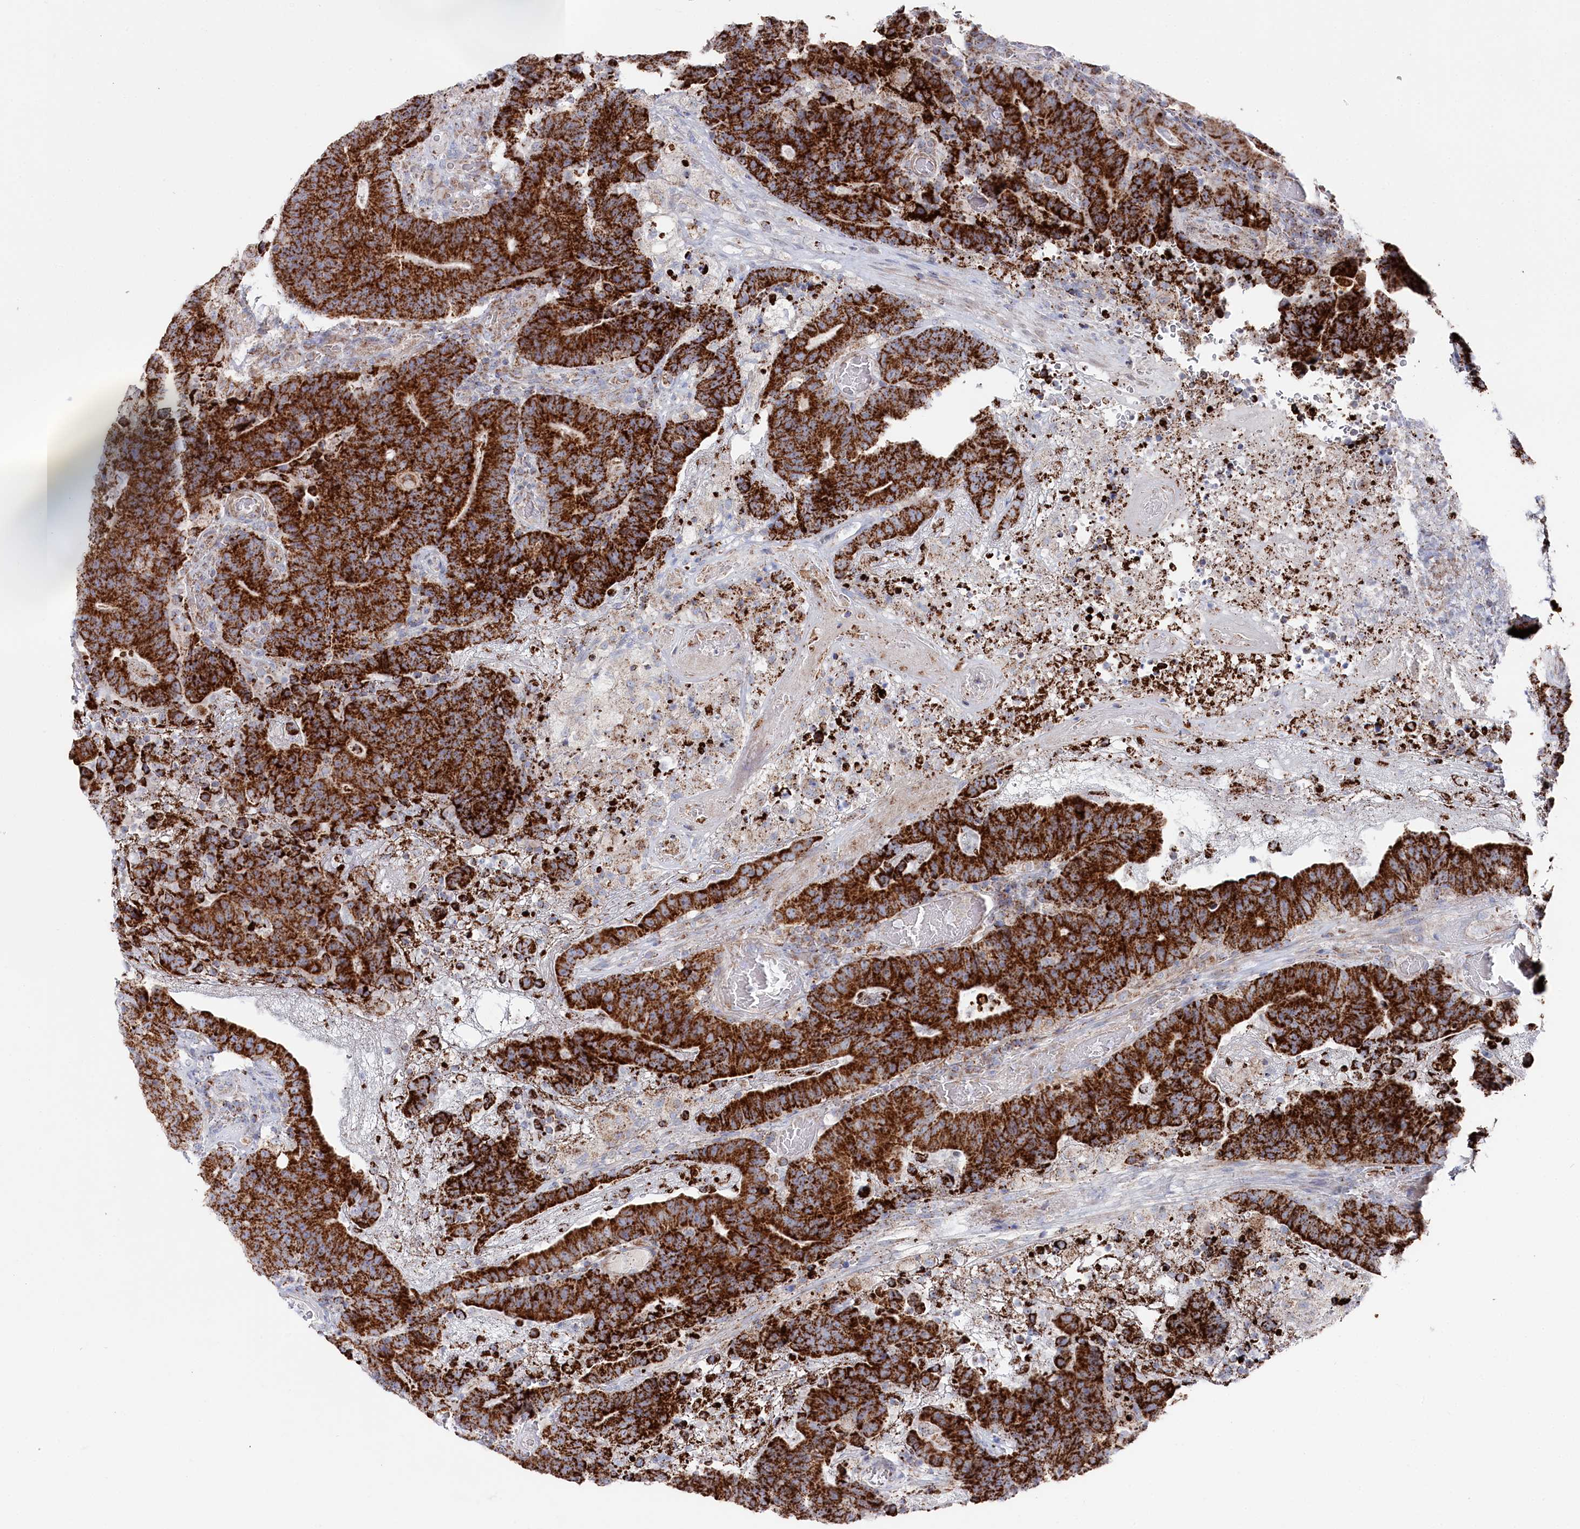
{"staining": {"intensity": "strong", "quantity": ">75%", "location": "cytoplasmic/membranous"}, "tissue": "colorectal cancer", "cell_type": "Tumor cells", "image_type": "cancer", "snomed": [{"axis": "morphology", "description": "Normal tissue, NOS"}, {"axis": "morphology", "description": "Adenocarcinoma, NOS"}, {"axis": "topography", "description": "Colon"}], "caption": "Human colorectal cancer (adenocarcinoma) stained with a brown dye shows strong cytoplasmic/membranous positive staining in about >75% of tumor cells.", "gene": "GLS2", "patient": {"sex": "female", "age": 75}}